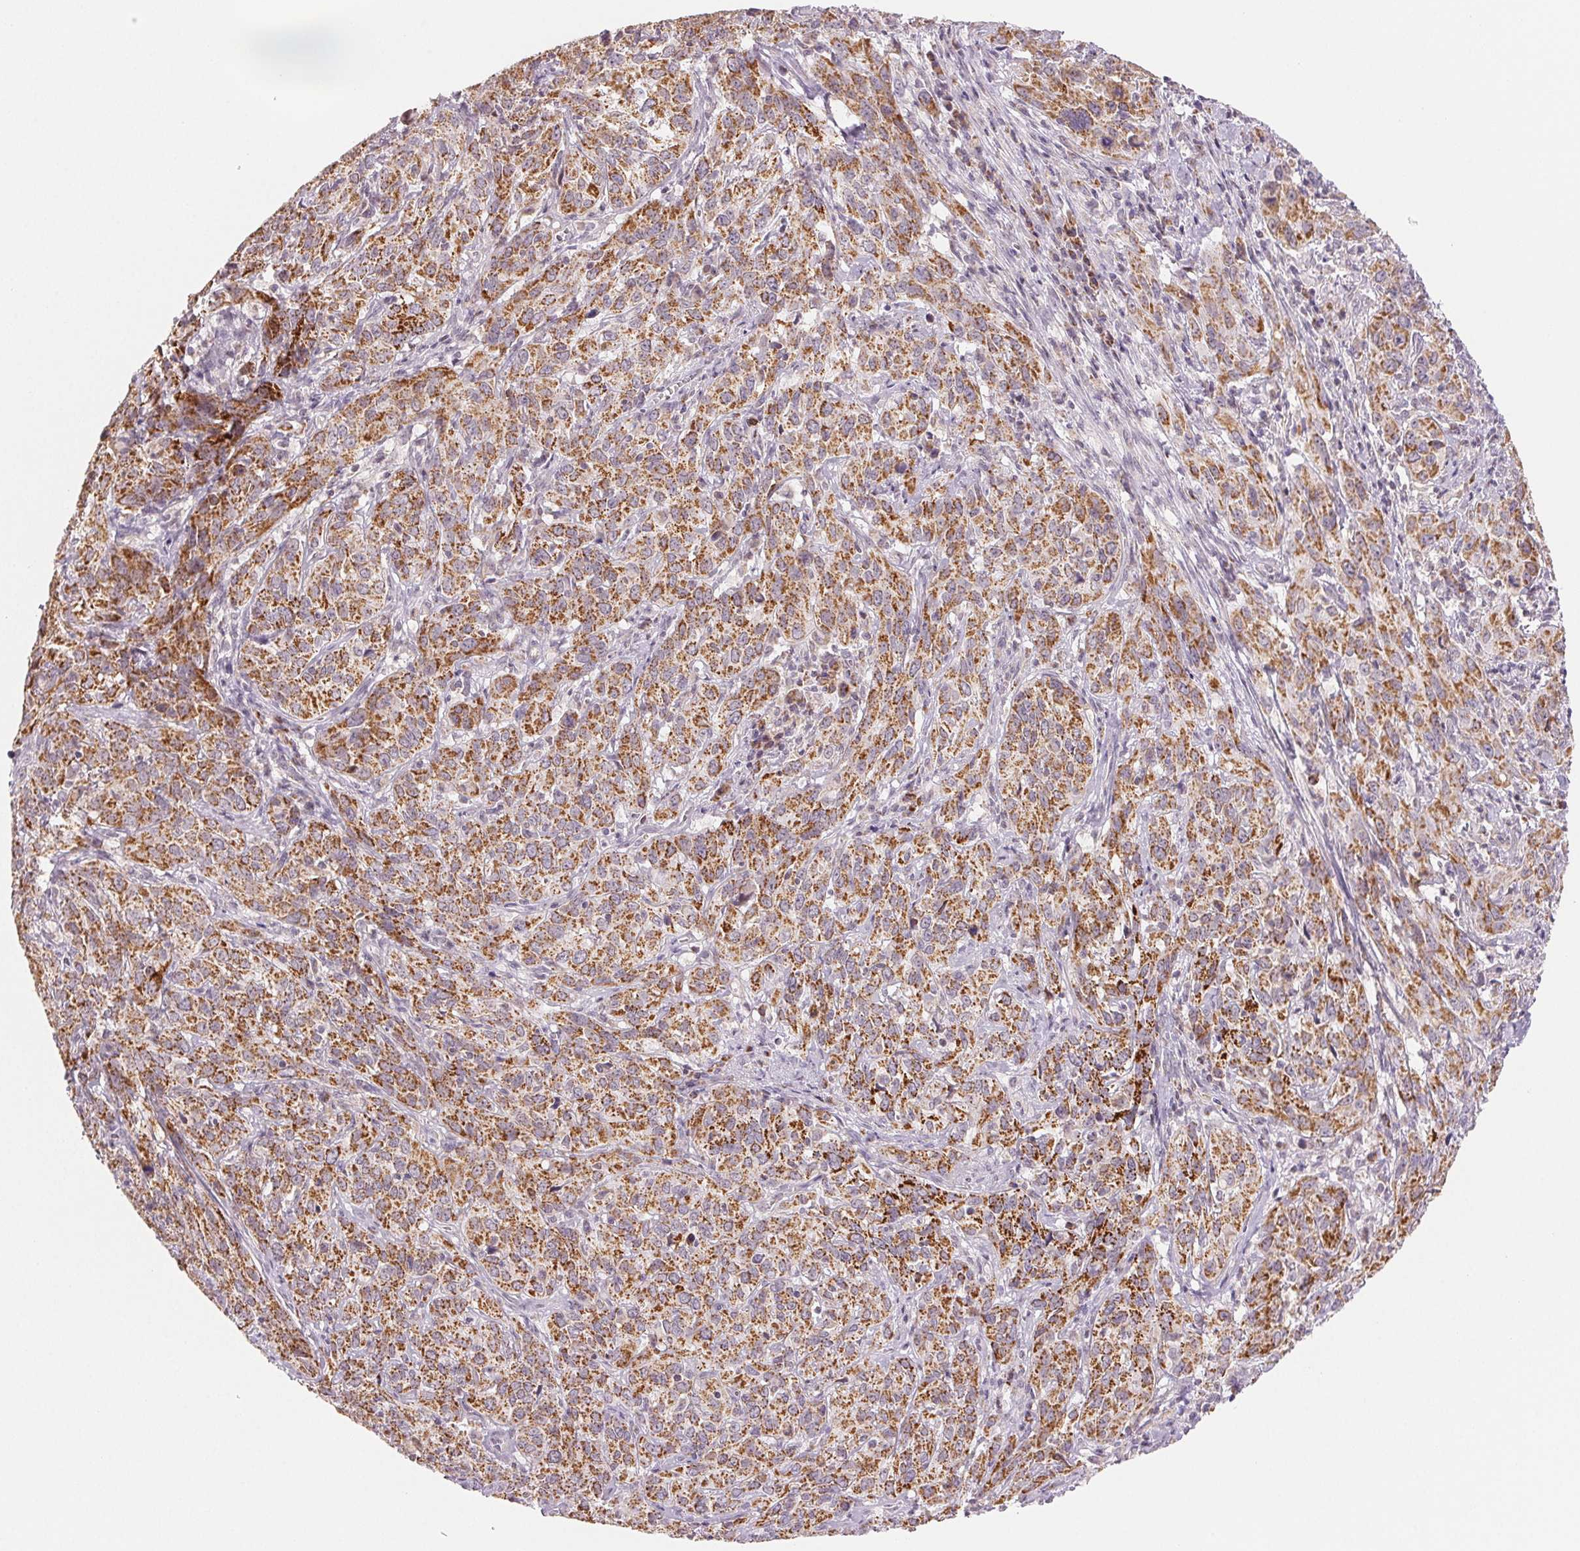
{"staining": {"intensity": "moderate", "quantity": ">75%", "location": "cytoplasmic/membranous"}, "tissue": "cervical cancer", "cell_type": "Tumor cells", "image_type": "cancer", "snomed": [{"axis": "morphology", "description": "Squamous cell carcinoma, NOS"}, {"axis": "topography", "description": "Cervix"}], "caption": "Immunohistochemical staining of human cervical cancer shows moderate cytoplasmic/membranous protein positivity in about >75% of tumor cells.", "gene": "HINT2", "patient": {"sex": "female", "age": 51}}